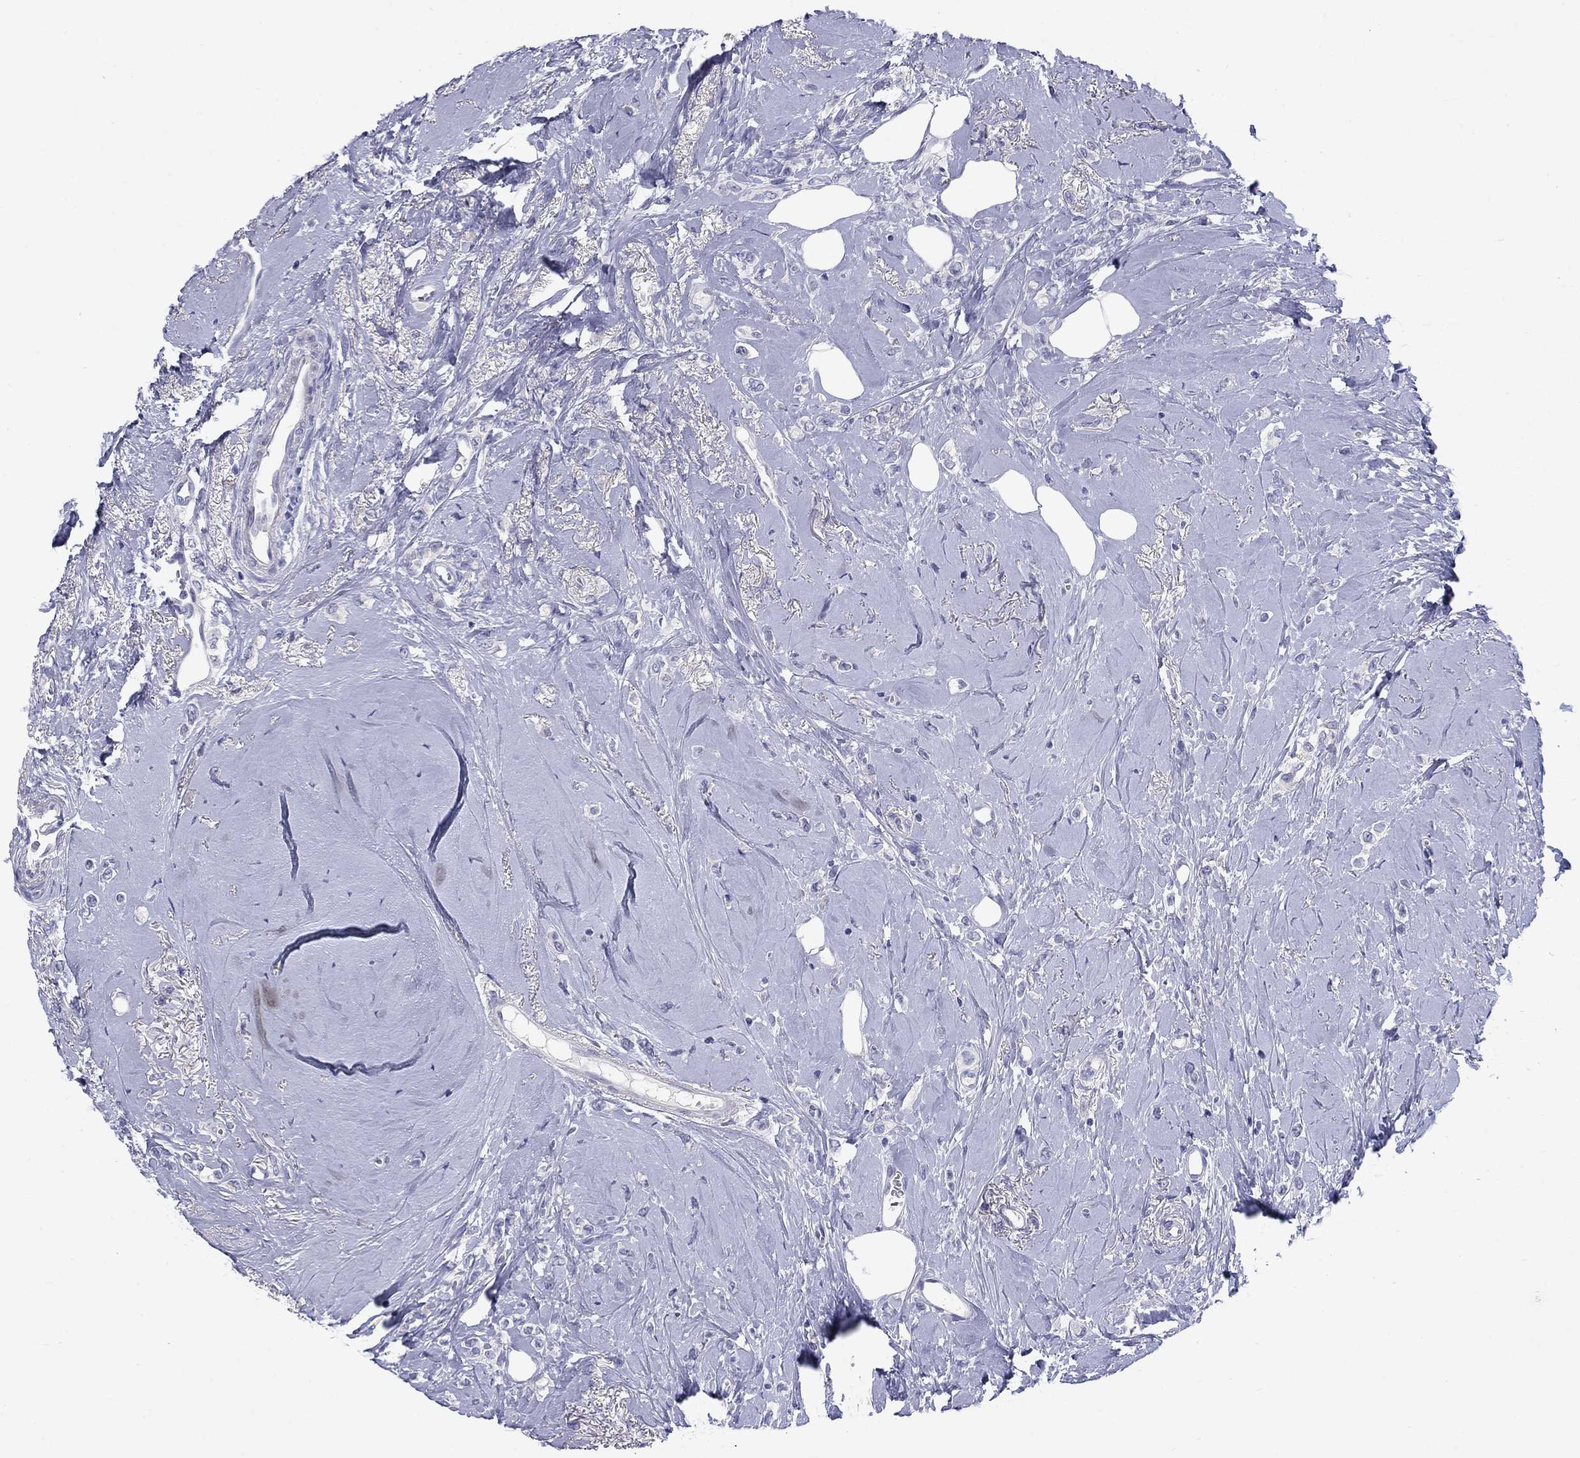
{"staining": {"intensity": "negative", "quantity": "none", "location": "none"}, "tissue": "breast cancer", "cell_type": "Tumor cells", "image_type": "cancer", "snomed": [{"axis": "morphology", "description": "Lobular carcinoma"}, {"axis": "topography", "description": "Breast"}], "caption": "Tumor cells are negative for brown protein staining in breast cancer. Nuclei are stained in blue.", "gene": "CACNA1A", "patient": {"sex": "female", "age": 66}}